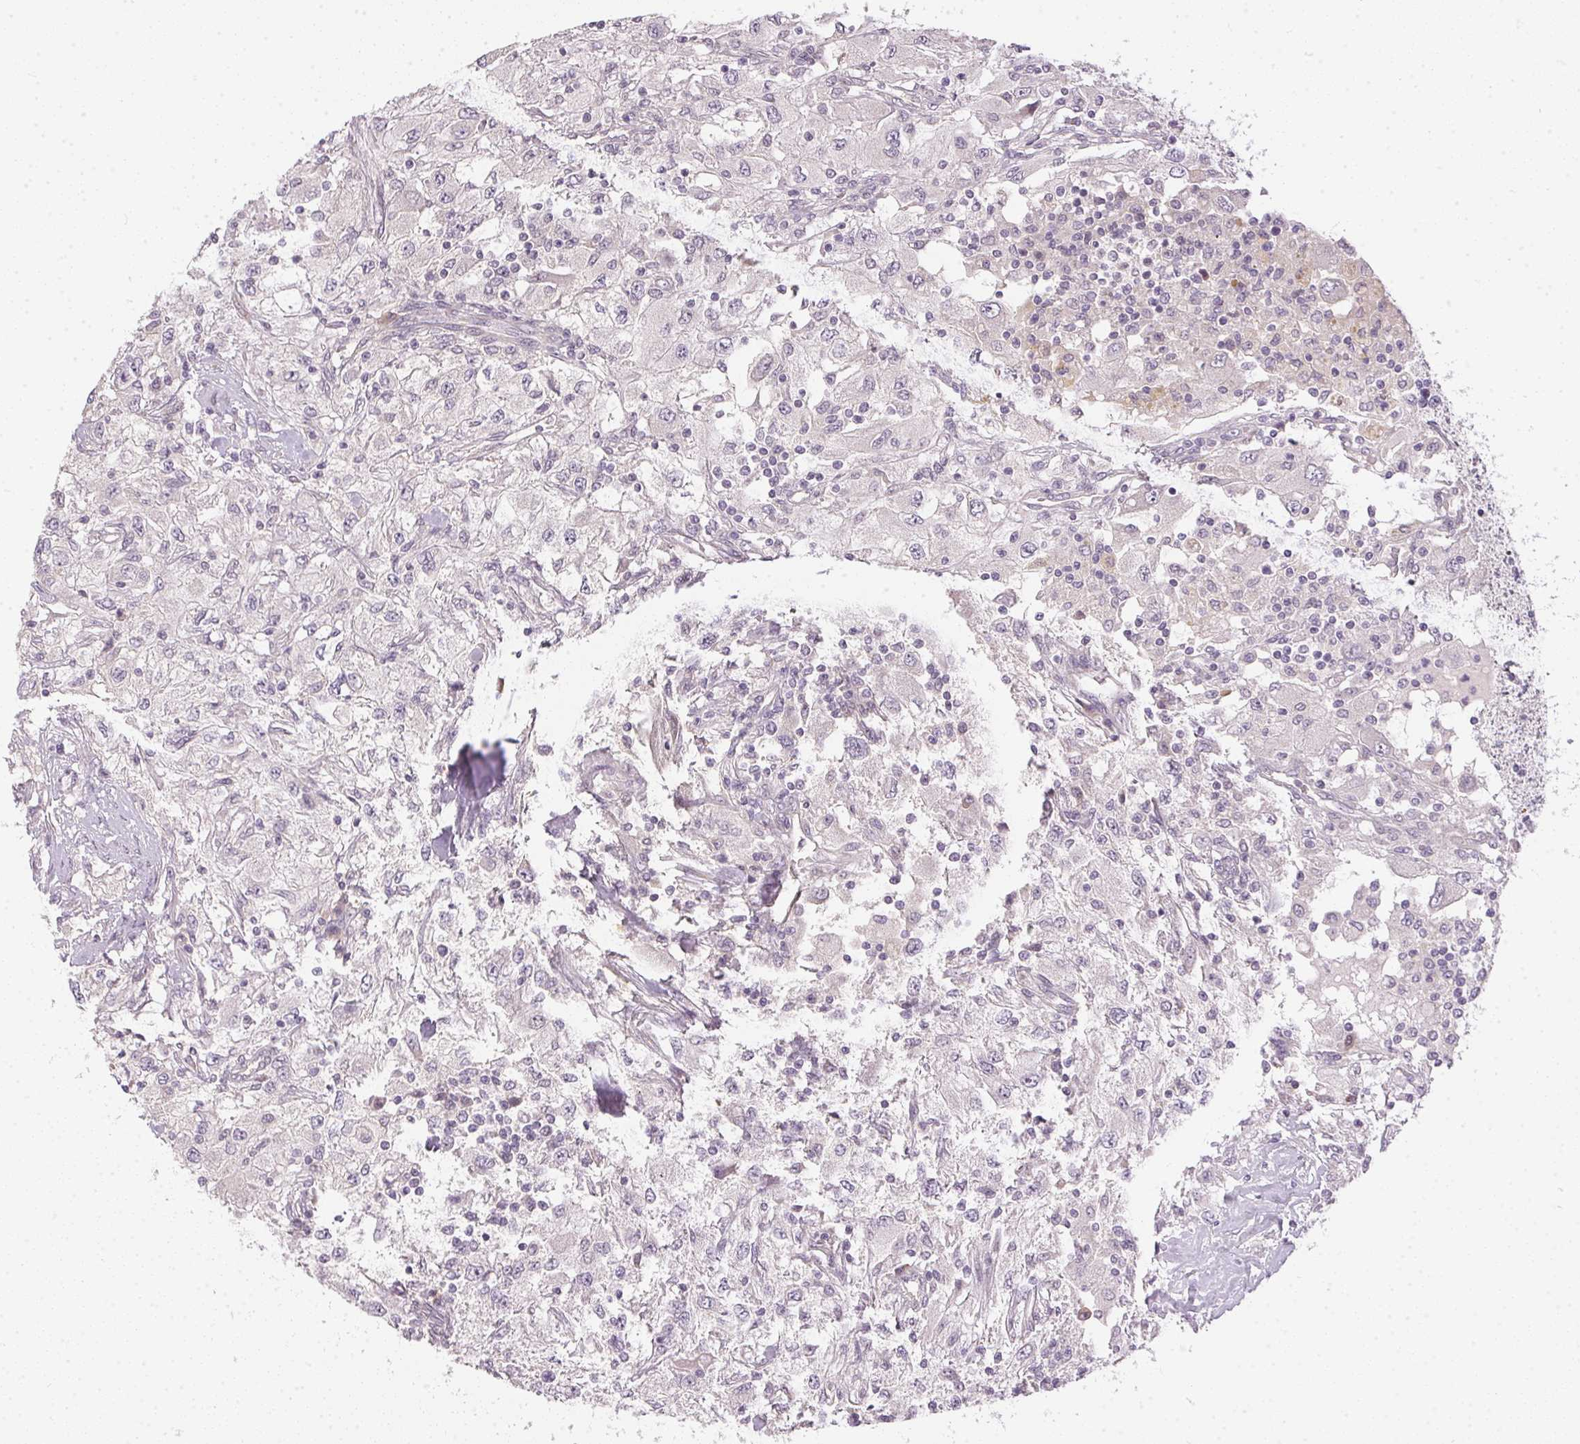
{"staining": {"intensity": "negative", "quantity": "none", "location": "none"}, "tissue": "renal cancer", "cell_type": "Tumor cells", "image_type": "cancer", "snomed": [{"axis": "morphology", "description": "Adenocarcinoma, NOS"}, {"axis": "topography", "description": "Kidney"}], "caption": "Renal cancer (adenocarcinoma) was stained to show a protein in brown. There is no significant positivity in tumor cells.", "gene": "TTC23L", "patient": {"sex": "female", "age": 67}}